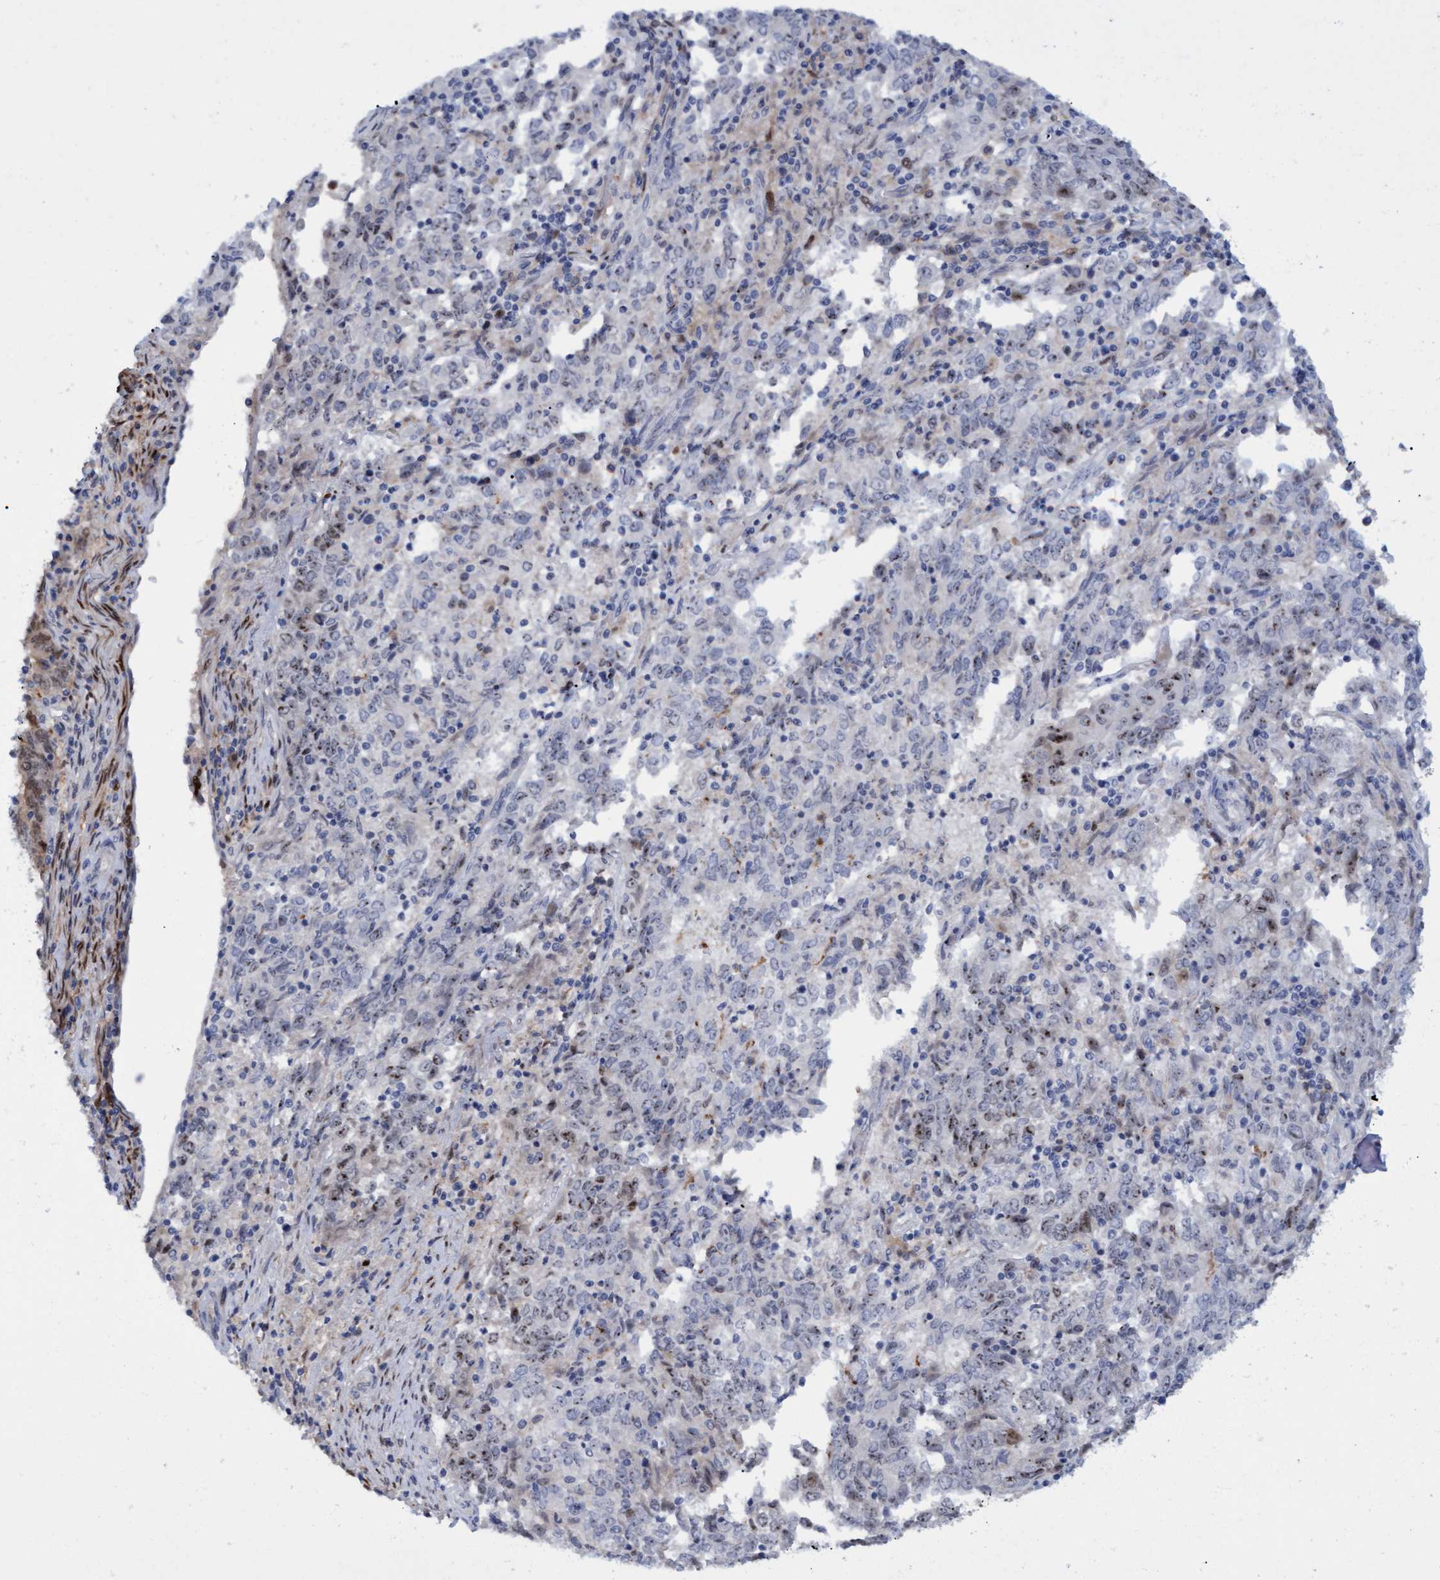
{"staining": {"intensity": "moderate", "quantity": "<25%", "location": "nuclear"}, "tissue": "endometrial cancer", "cell_type": "Tumor cells", "image_type": "cancer", "snomed": [{"axis": "morphology", "description": "Adenocarcinoma, NOS"}, {"axis": "topography", "description": "Endometrium"}], "caption": "Tumor cells display low levels of moderate nuclear expression in about <25% of cells in endometrial adenocarcinoma. (DAB IHC with brightfield microscopy, high magnification).", "gene": "PINX1", "patient": {"sex": "female", "age": 80}}